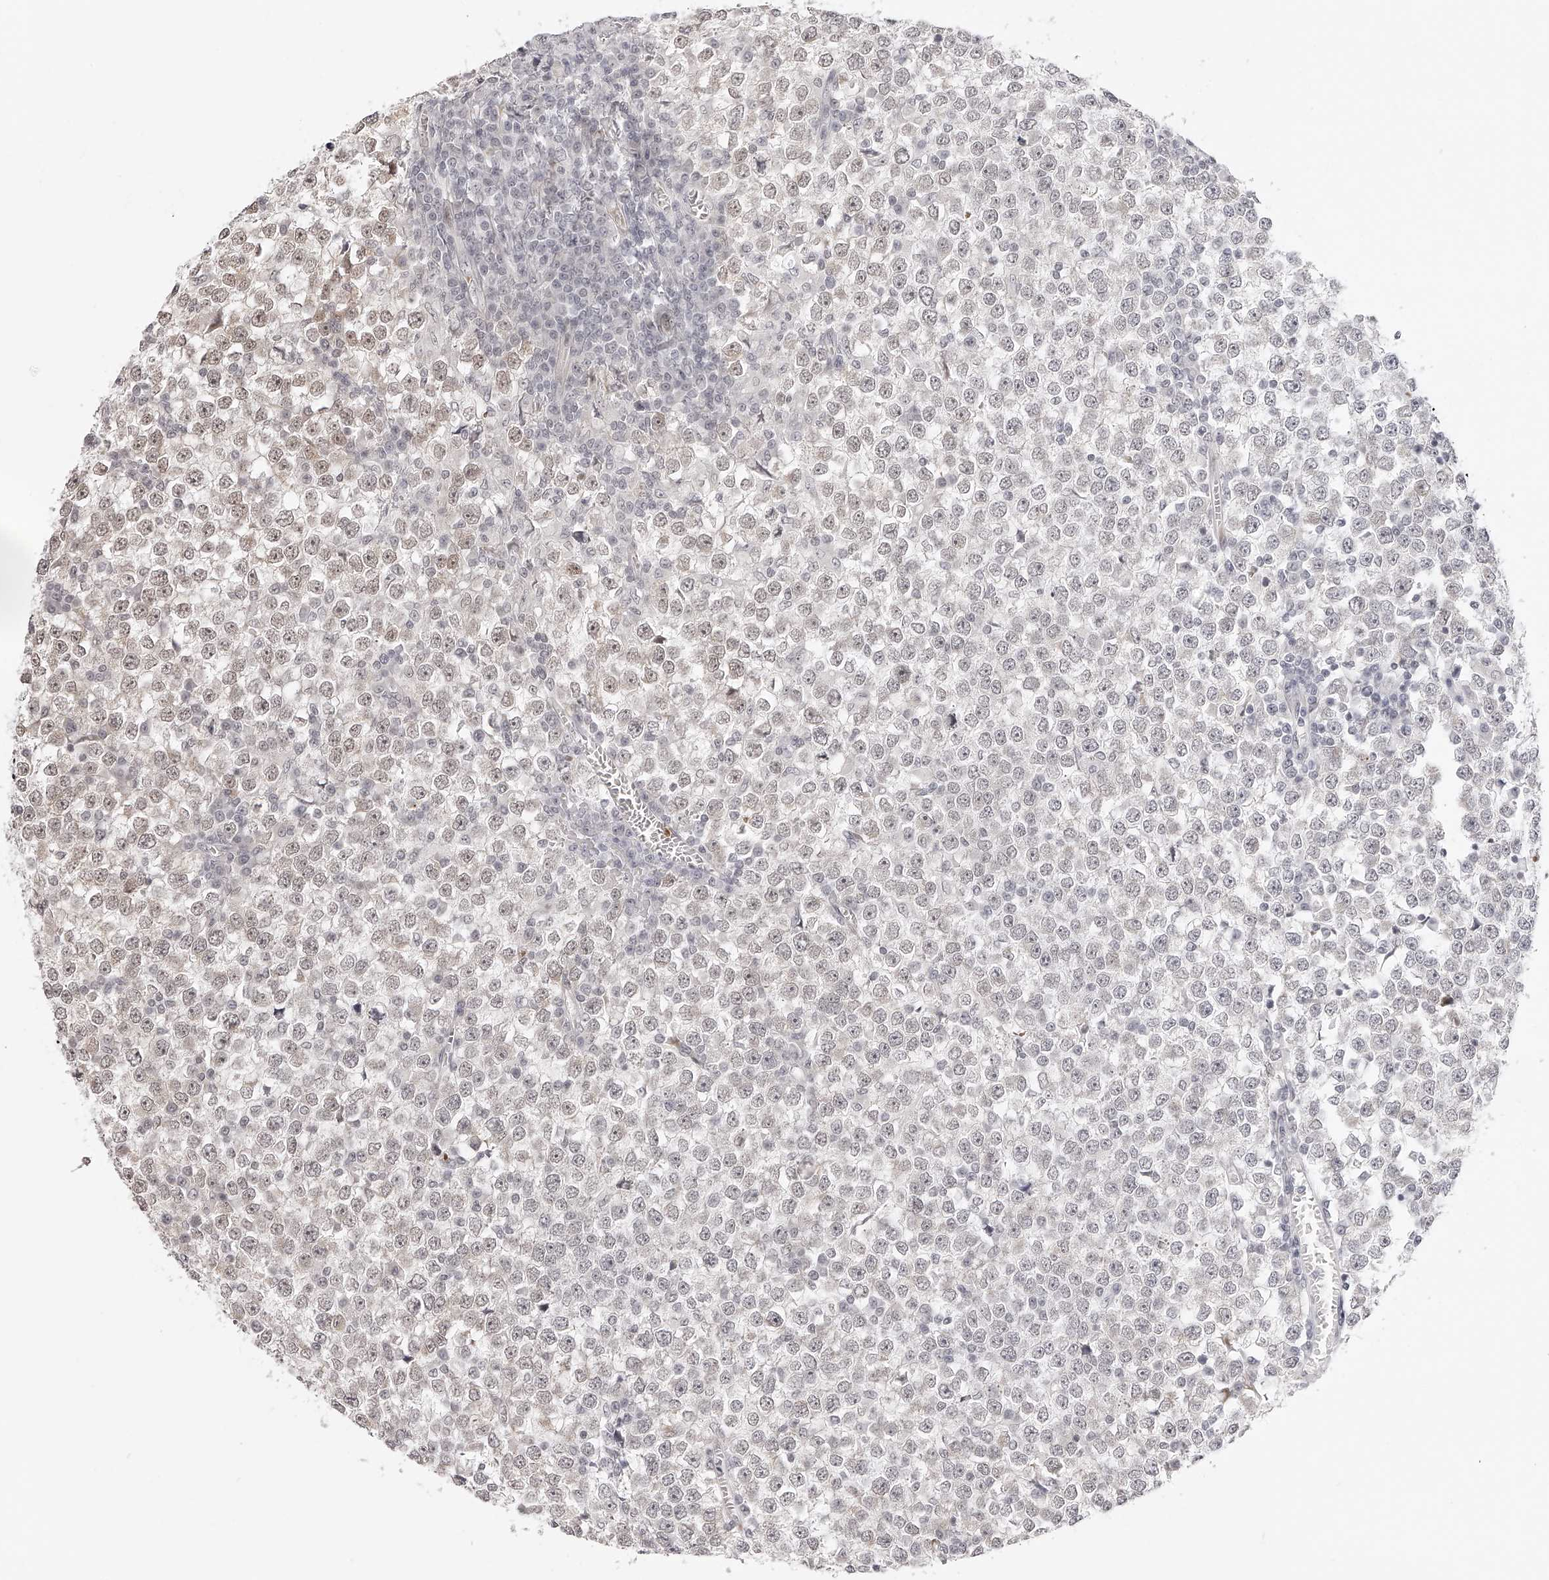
{"staining": {"intensity": "weak", "quantity": "25%-75%", "location": "nuclear"}, "tissue": "testis cancer", "cell_type": "Tumor cells", "image_type": "cancer", "snomed": [{"axis": "morphology", "description": "Seminoma, NOS"}, {"axis": "topography", "description": "Testis"}], "caption": "A low amount of weak nuclear staining is present in approximately 25%-75% of tumor cells in testis cancer tissue. The protein is shown in brown color, while the nuclei are stained blue.", "gene": "PLEKHG1", "patient": {"sex": "male", "age": 65}}